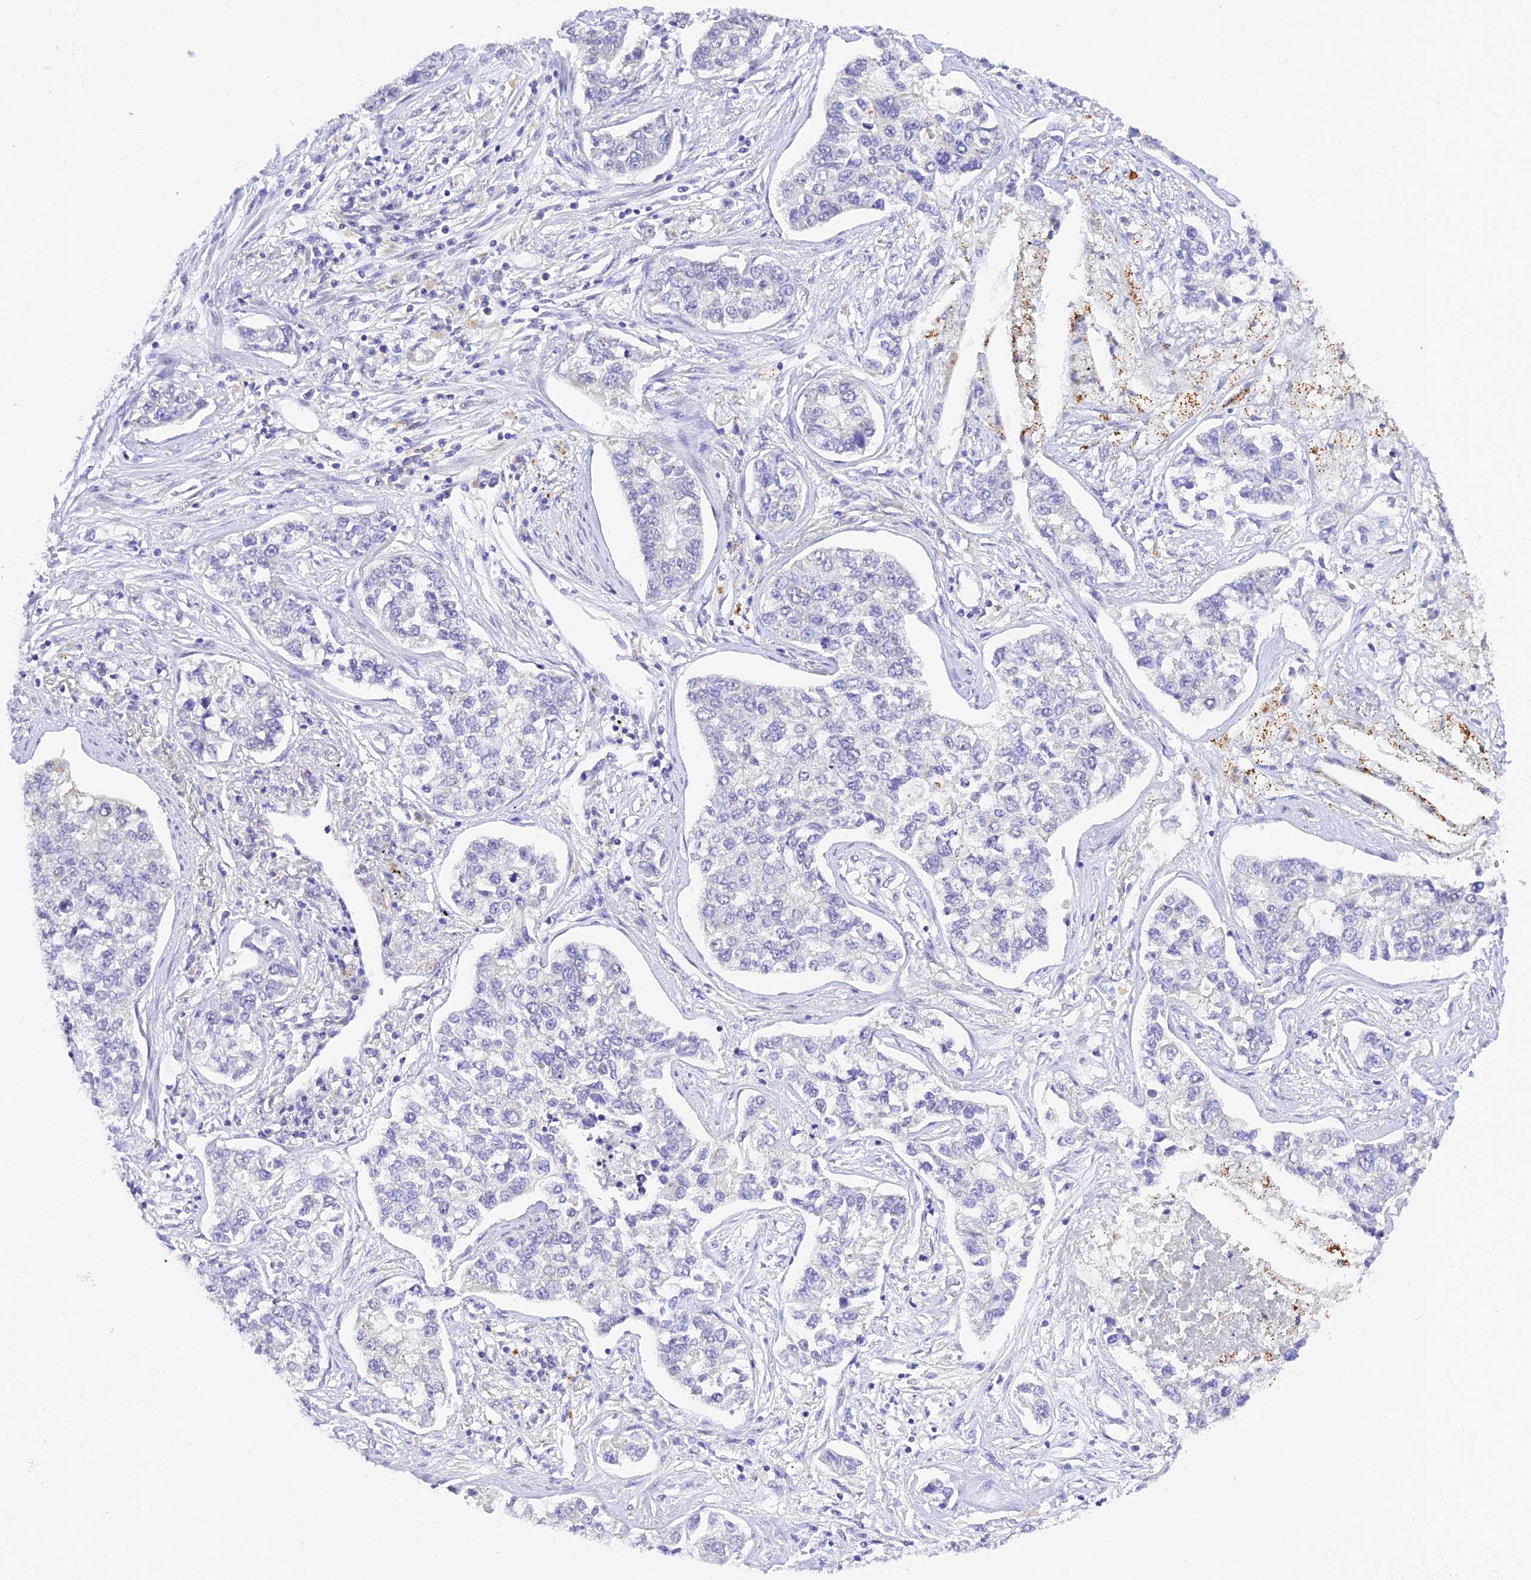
{"staining": {"intensity": "negative", "quantity": "none", "location": "none"}, "tissue": "lung cancer", "cell_type": "Tumor cells", "image_type": "cancer", "snomed": [{"axis": "morphology", "description": "Adenocarcinoma, NOS"}, {"axis": "topography", "description": "Lung"}], "caption": "A histopathology image of adenocarcinoma (lung) stained for a protein exhibits no brown staining in tumor cells.", "gene": "INKA1", "patient": {"sex": "male", "age": 49}}